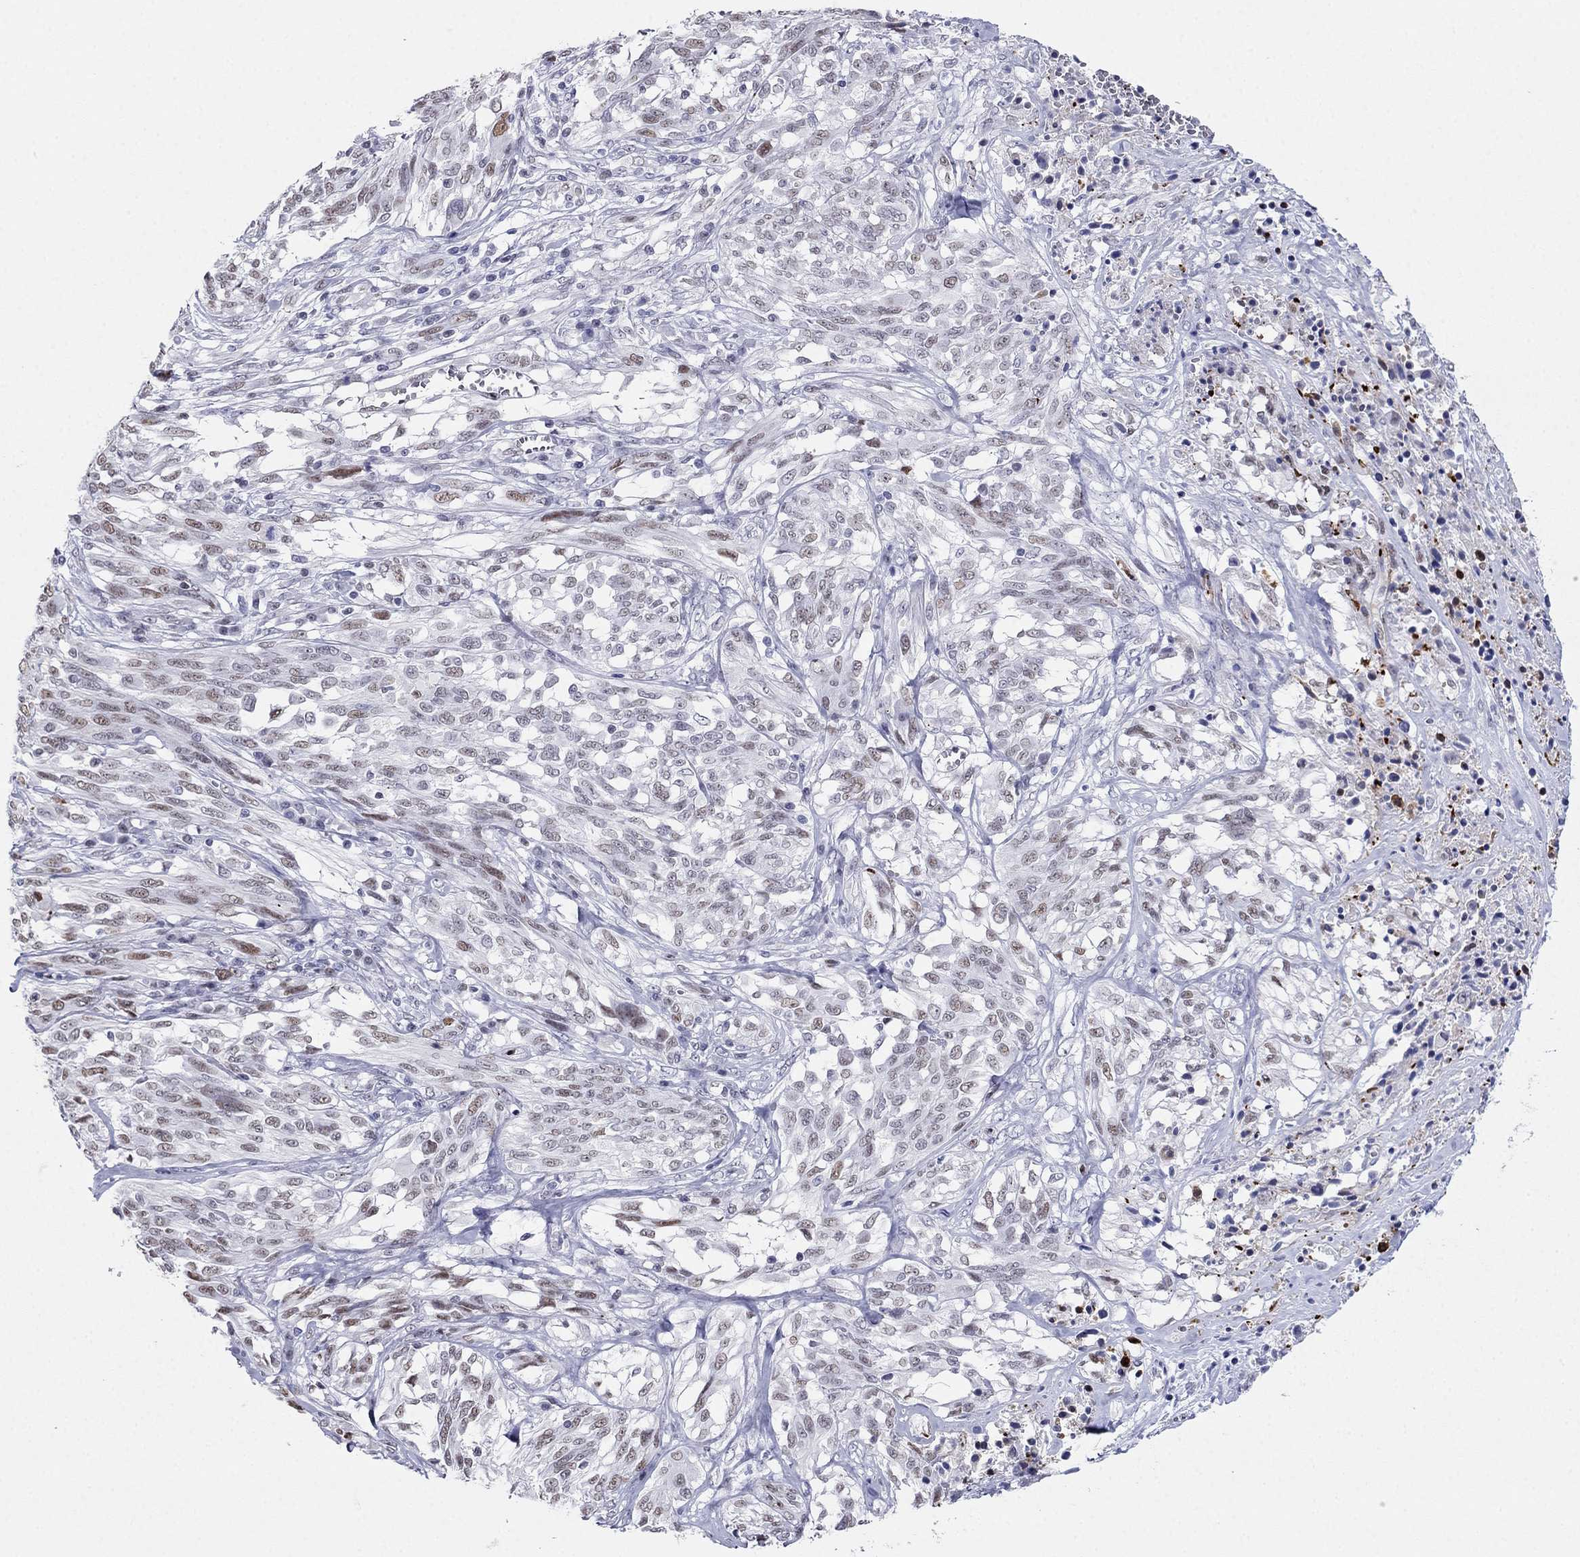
{"staining": {"intensity": "weak", "quantity": "<25%", "location": "nuclear"}, "tissue": "melanoma", "cell_type": "Tumor cells", "image_type": "cancer", "snomed": [{"axis": "morphology", "description": "Malignant melanoma, NOS"}, {"axis": "topography", "description": "Skin"}], "caption": "The IHC histopathology image has no significant expression in tumor cells of malignant melanoma tissue. (DAB immunohistochemistry (IHC) with hematoxylin counter stain).", "gene": "PPM1G", "patient": {"sex": "female", "age": 91}}